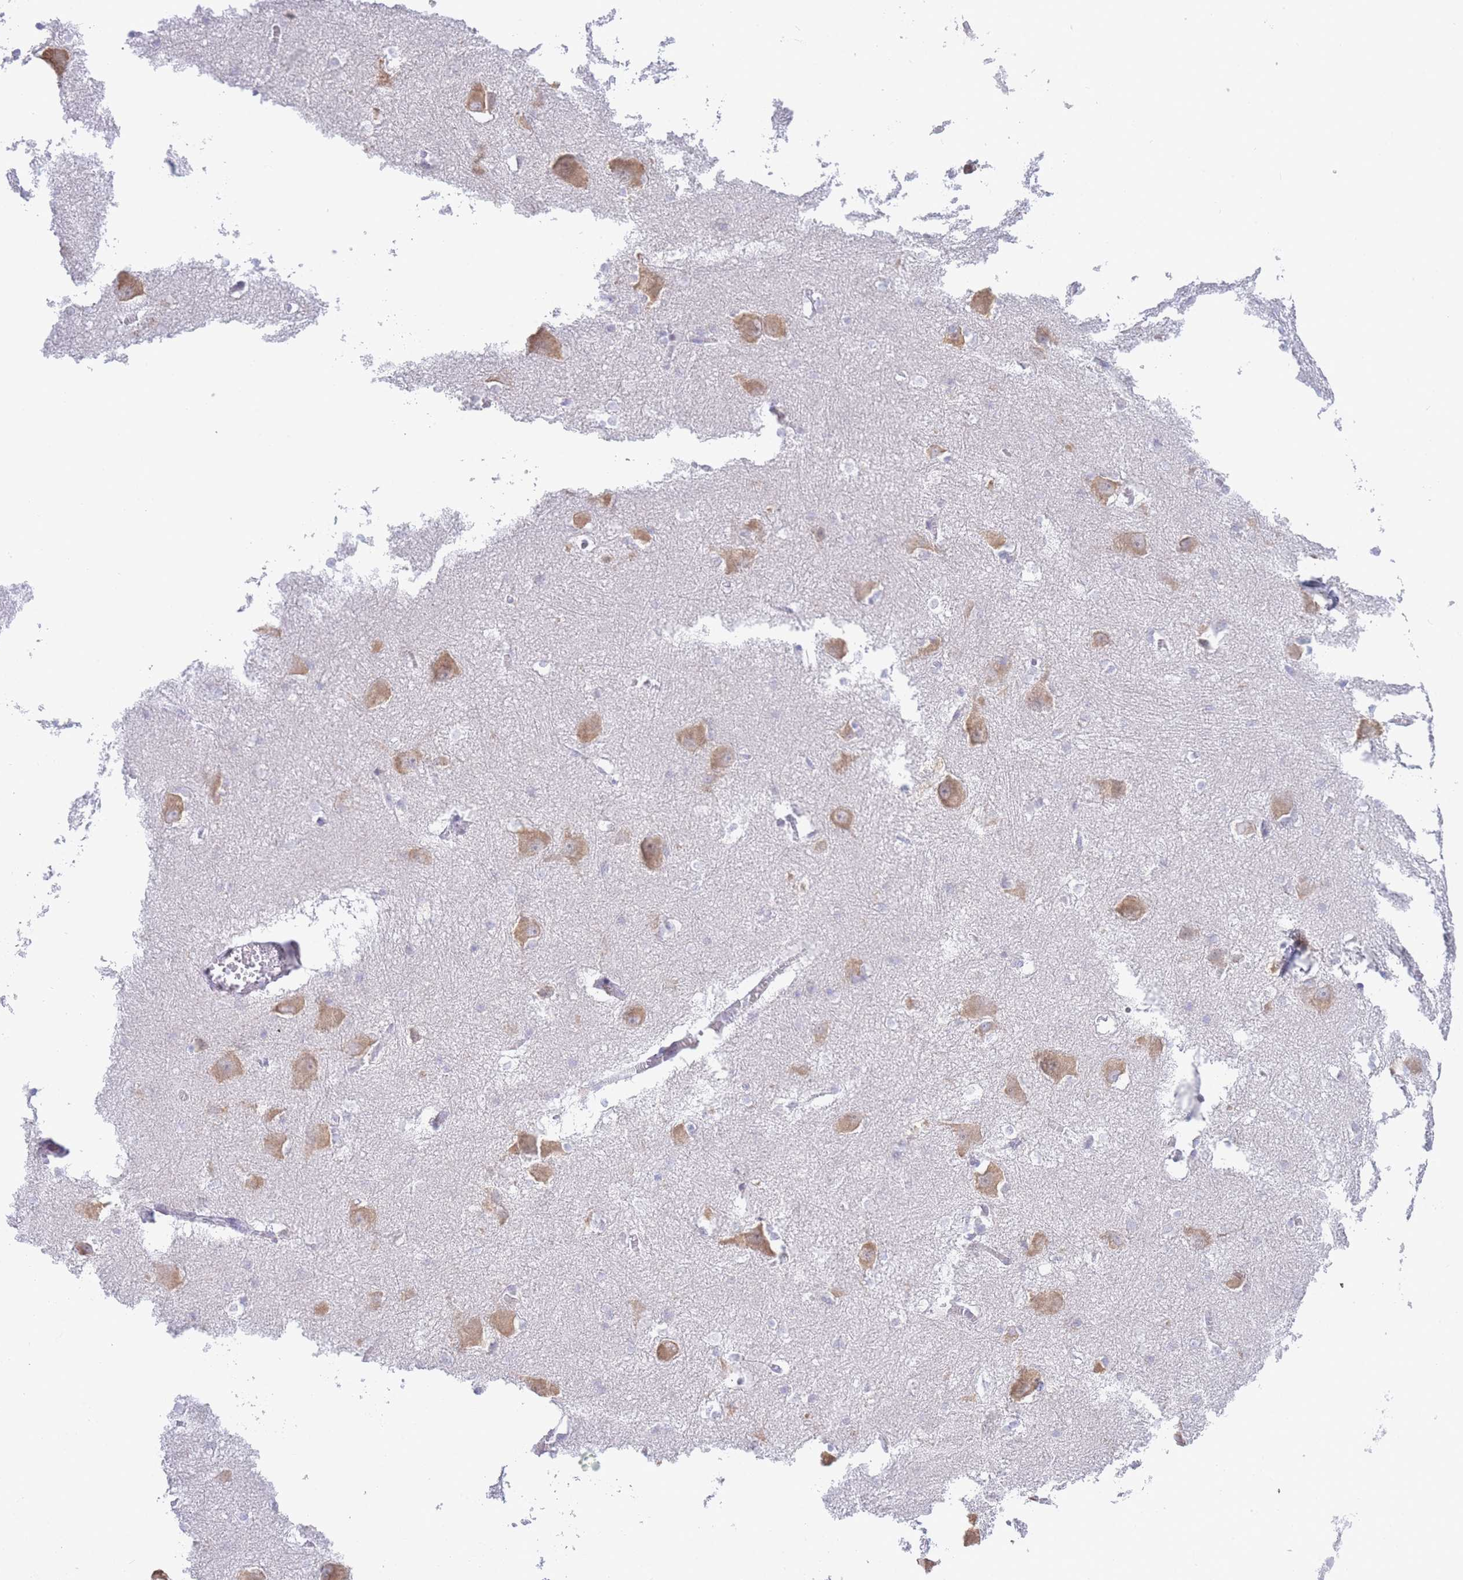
{"staining": {"intensity": "negative", "quantity": "none", "location": "none"}, "tissue": "caudate", "cell_type": "Glial cells", "image_type": "normal", "snomed": [{"axis": "morphology", "description": "Normal tissue, NOS"}, {"axis": "topography", "description": "Lateral ventricle wall"}], "caption": "This is a image of immunohistochemistry staining of normal caudate, which shows no expression in glial cells.", "gene": "ZNF510", "patient": {"sex": "male", "age": 37}}